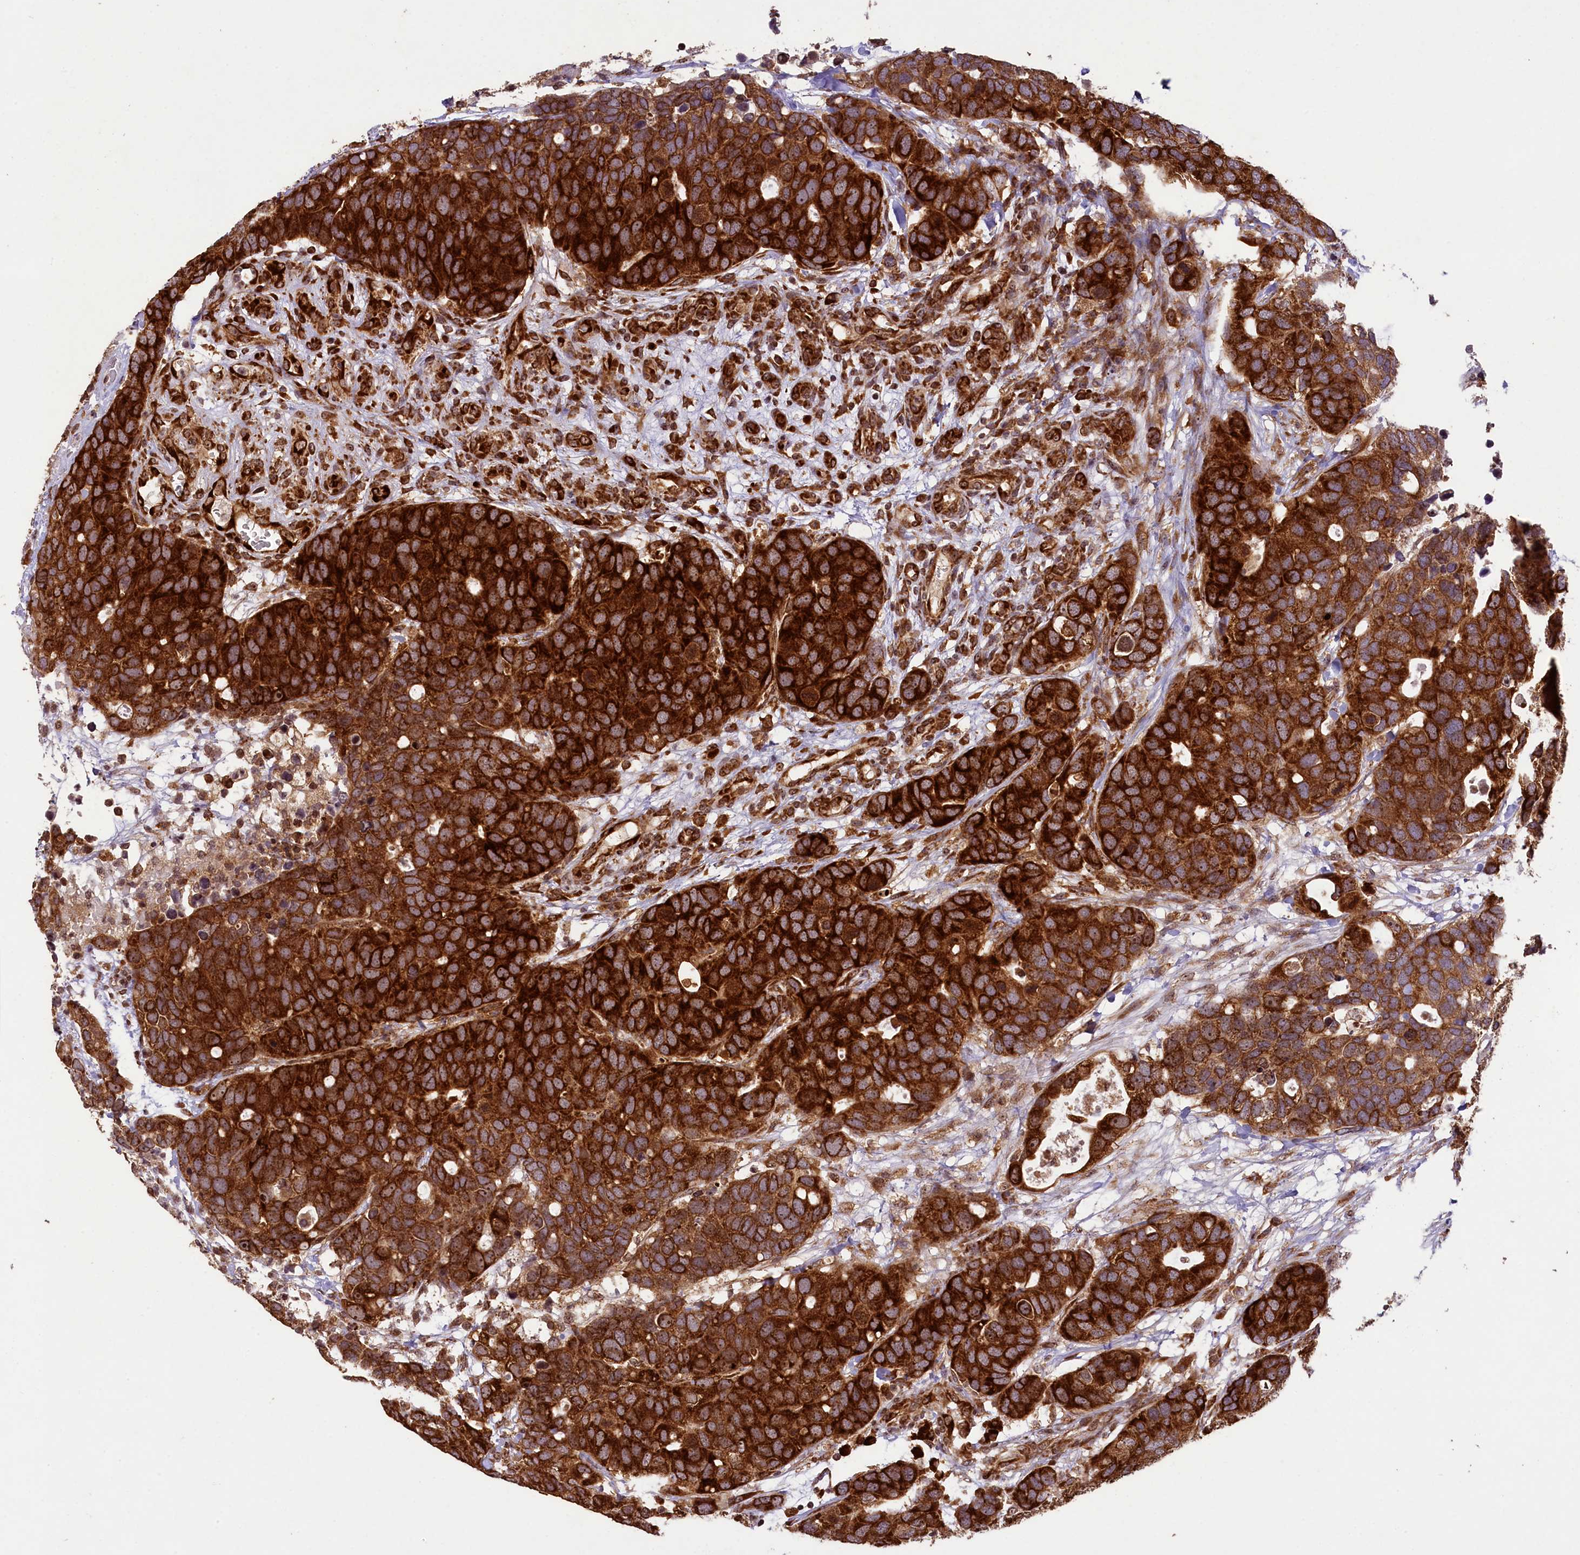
{"staining": {"intensity": "strong", "quantity": ">75%", "location": "cytoplasmic/membranous"}, "tissue": "breast cancer", "cell_type": "Tumor cells", "image_type": "cancer", "snomed": [{"axis": "morphology", "description": "Duct carcinoma"}, {"axis": "topography", "description": "Breast"}], "caption": "IHC micrograph of neoplastic tissue: breast cancer stained using IHC shows high levels of strong protein expression localized specifically in the cytoplasmic/membranous of tumor cells, appearing as a cytoplasmic/membranous brown color.", "gene": "LARP4", "patient": {"sex": "female", "age": 83}}